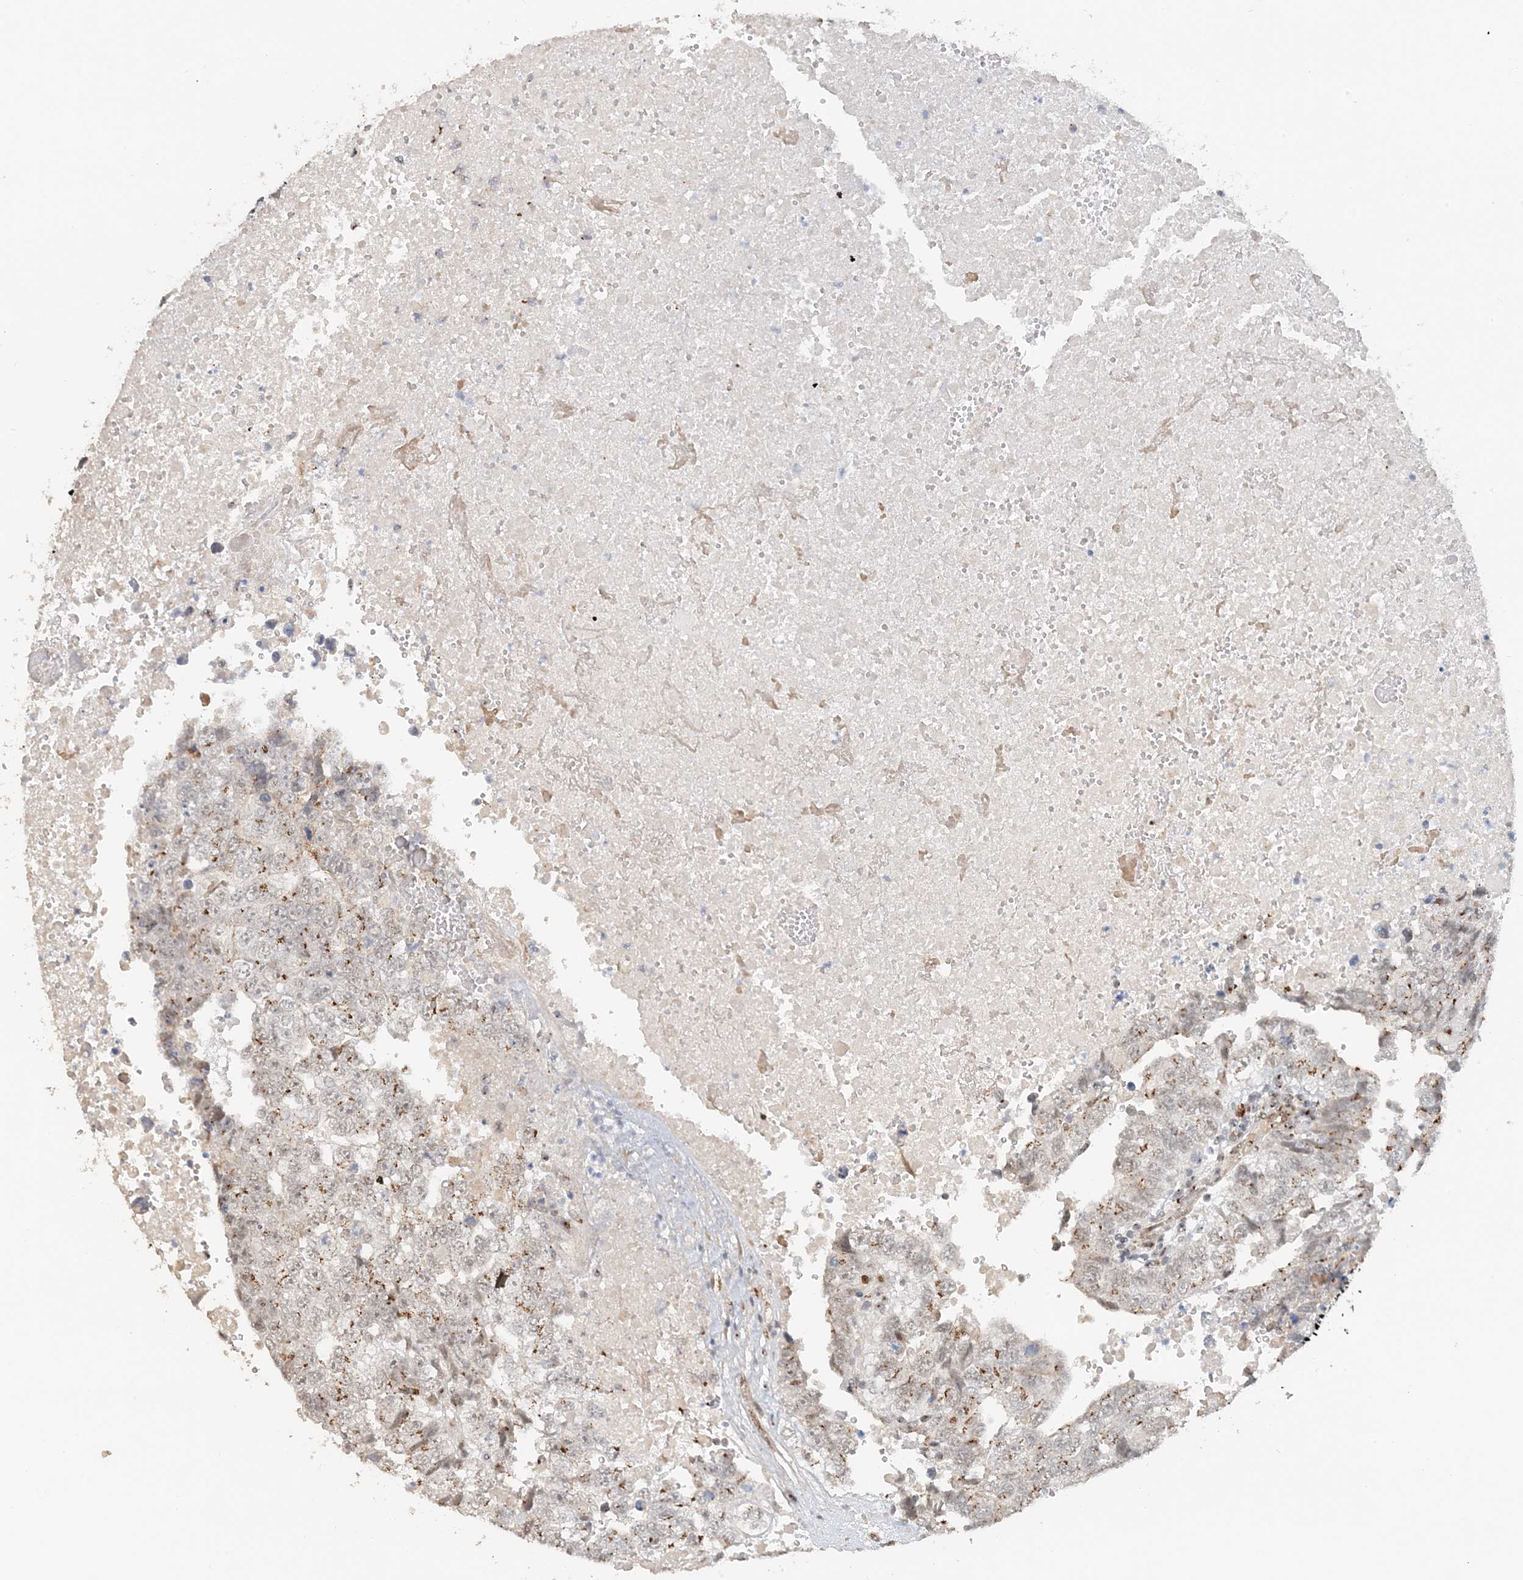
{"staining": {"intensity": "moderate", "quantity": "25%-75%", "location": "cytoplasmic/membranous"}, "tissue": "testis cancer", "cell_type": "Tumor cells", "image_type": "cancer", "snomed": [{"axis": "morphology", "description": "Carcinoma, Embryonal, NOS"}, {"axis": "topography", "description": "Testis"}], "caption": "About 25%-75% of tumor cells in human testis cancer reveal moderate cytoplasmic/membranous protein positivity as visualized by brown immunohistochemical staining.", "gene": "ZCCHC4", "patient": {"sex": "male", "age": 37}}